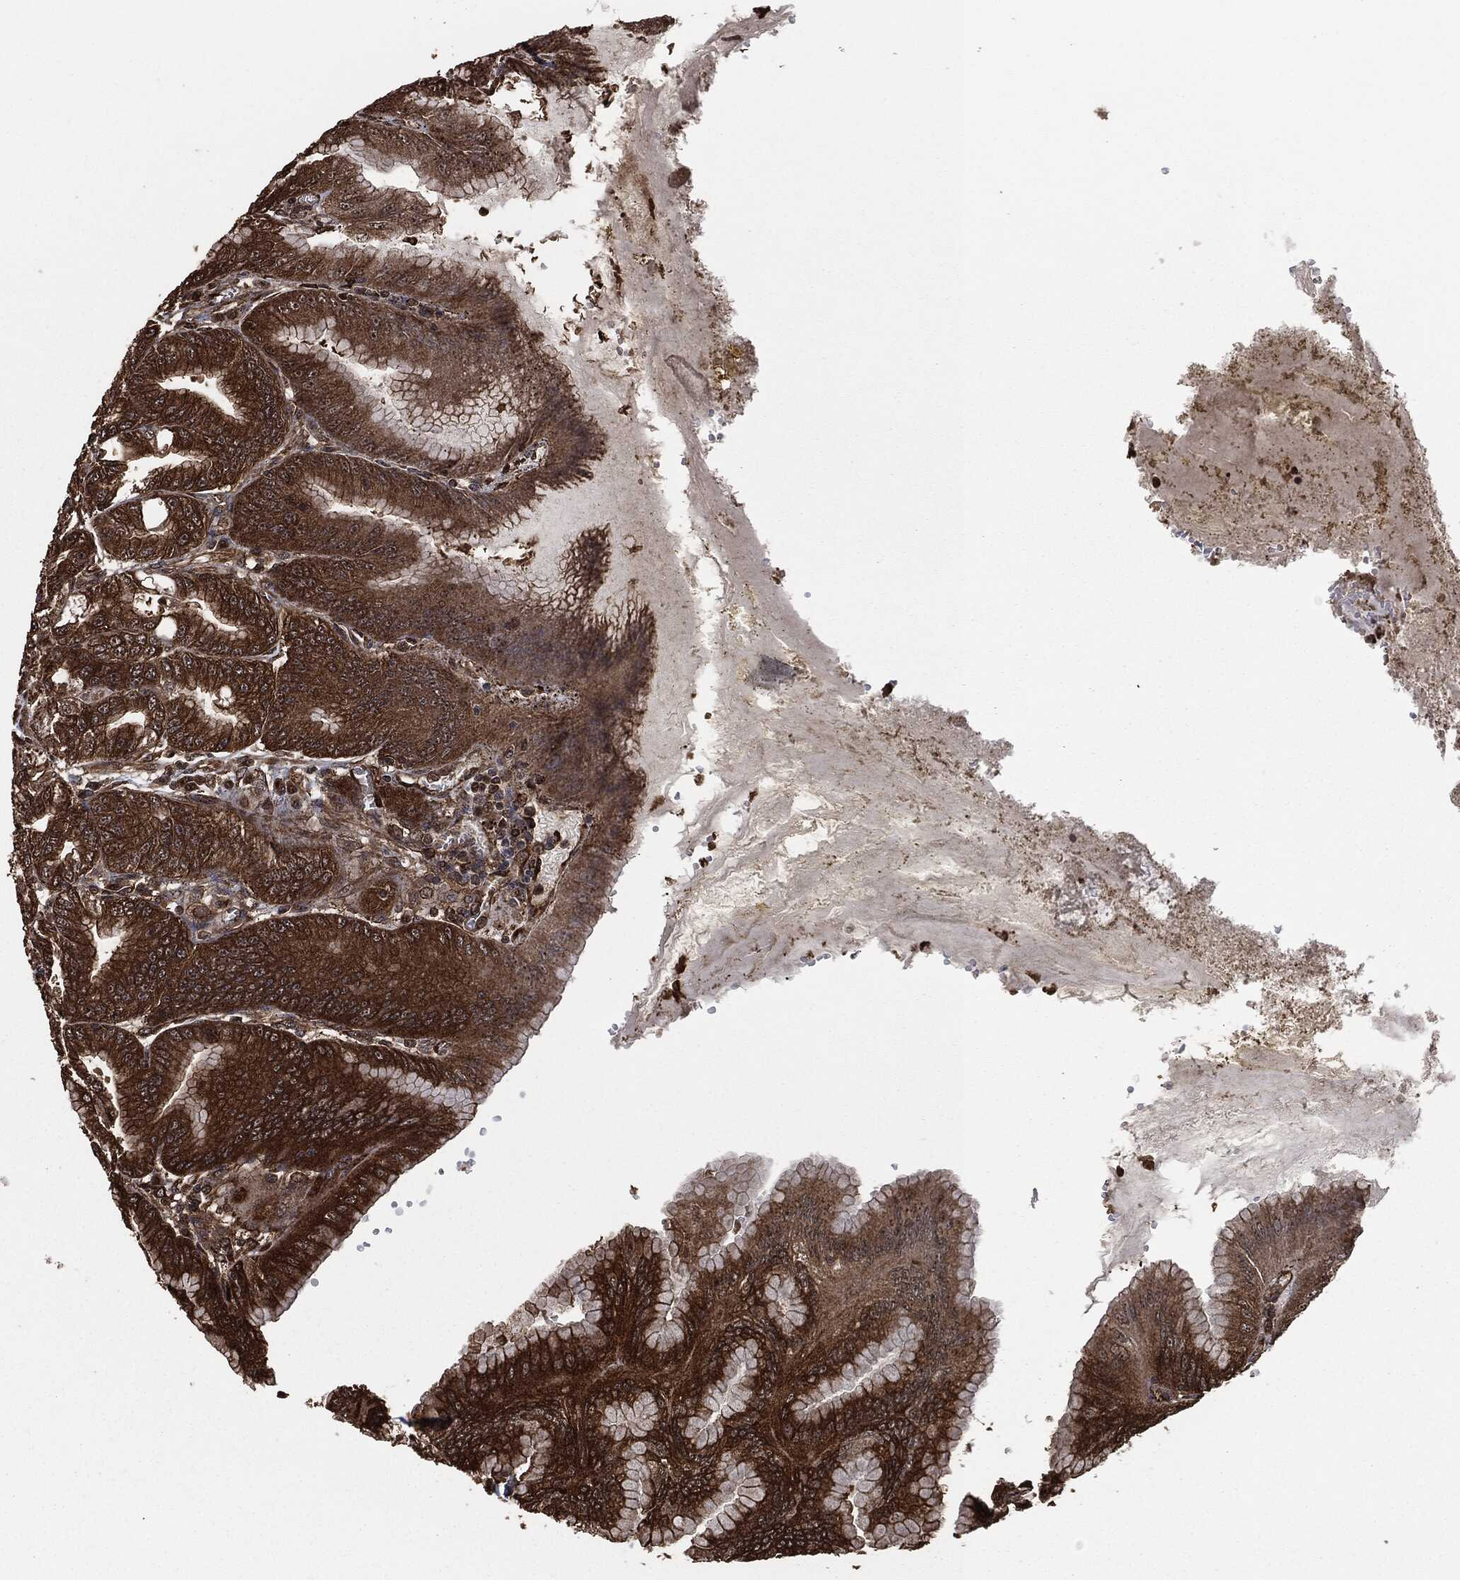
{"staining": {"intensity": "strong", "quantity": ">75%", "location": "cytoplasmic/membranous"}, "tissue": "stomach", "cell_type": "Glandular cells", "image_type": "normal", "snomed": [{"axis": "morphology", "description": "Normal tissue, NOS"}, {"axis": "topography", "description": "Stomach"}], "caption": "Protein staining of normal stomach shows strong cytoplasmic/membranous positivity in about >75% of glandular cells. (brown staining indicates protein expression, while blue staining denotes nuclei).", "gene": "HRAS", "patient": {"sex": "male", "age": 71}}